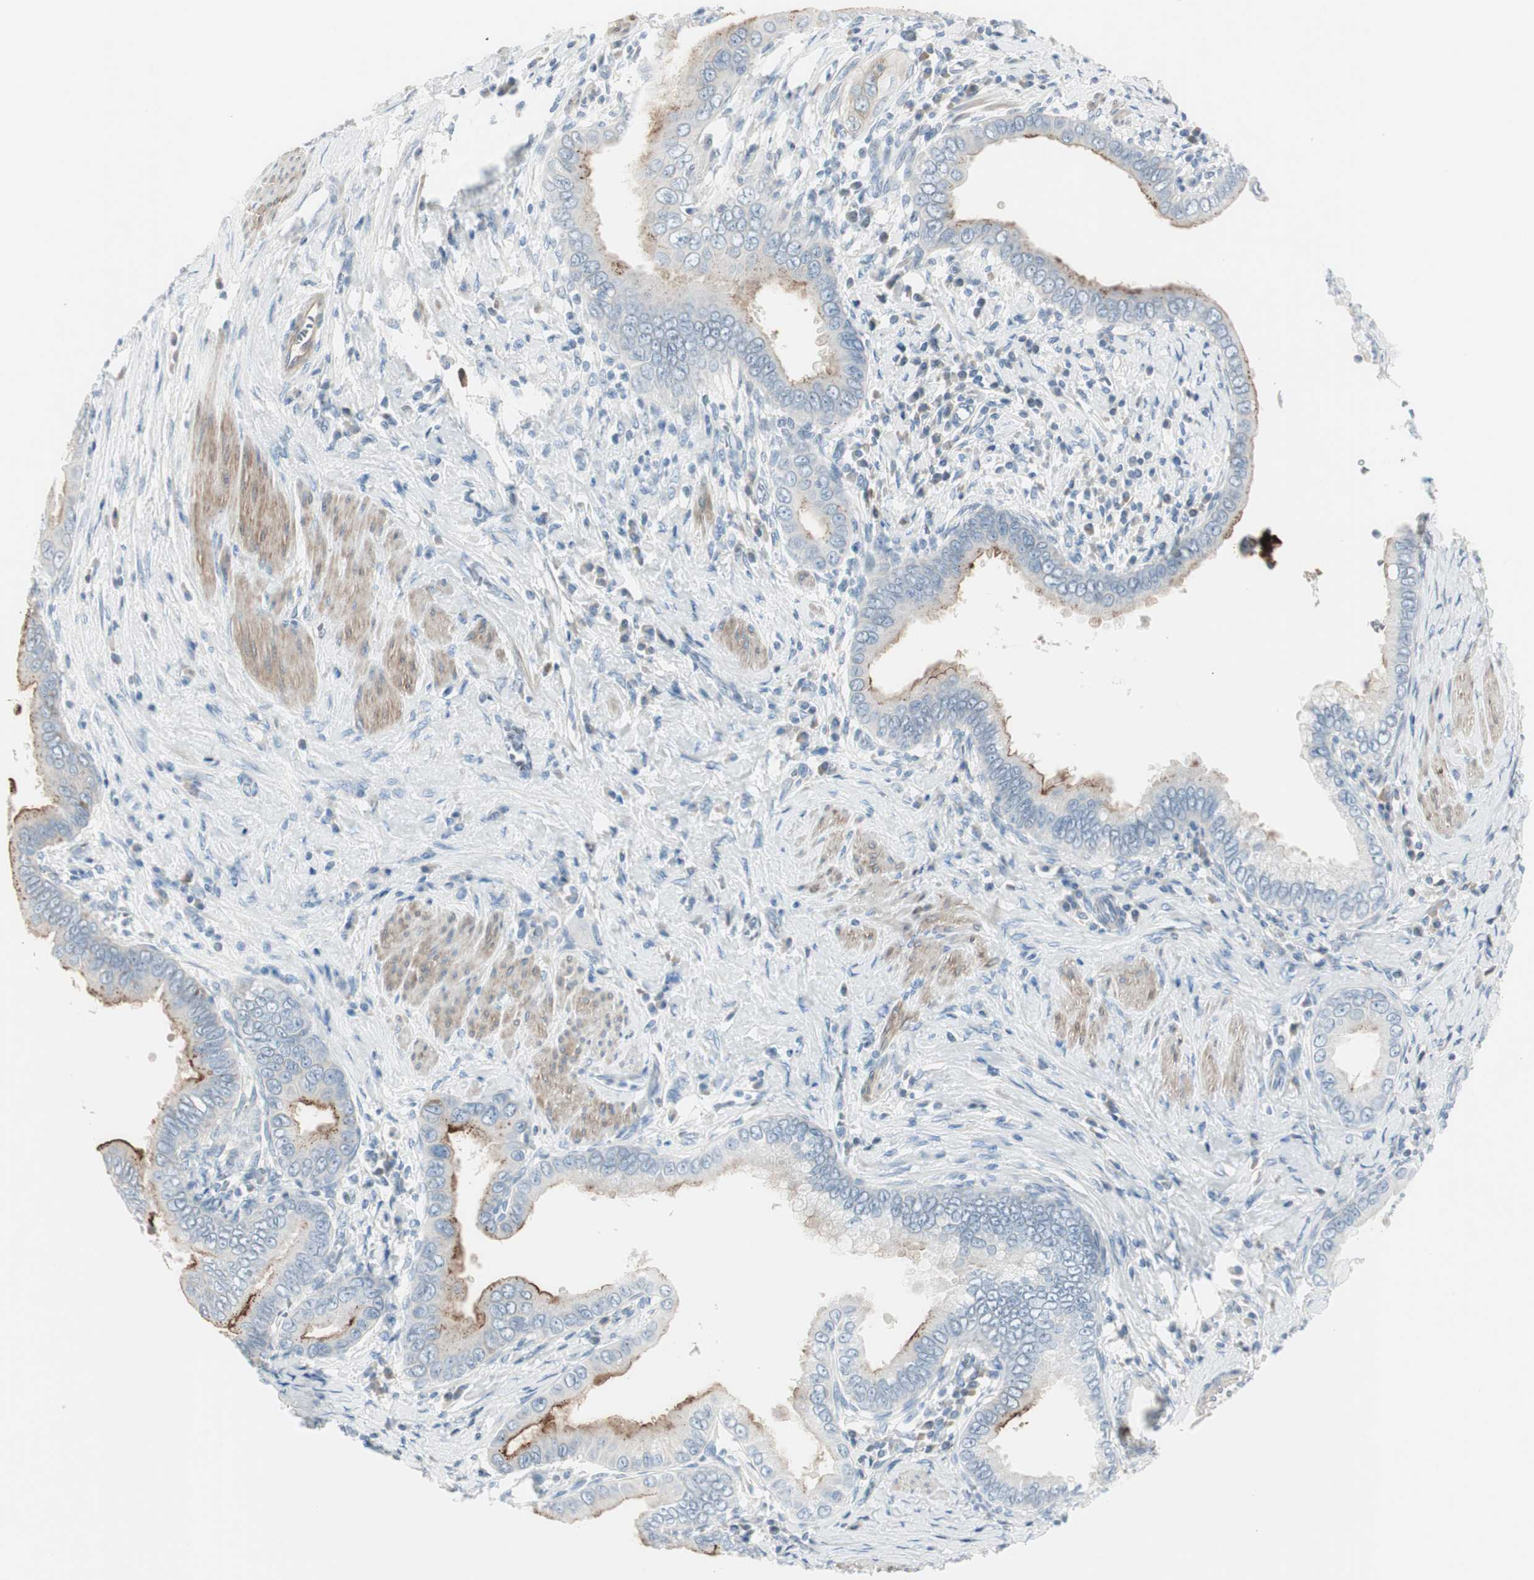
{"staining": {"intensity": "moderate", "quantity": "25%-75%", "location": "cytoplasmic/membranous"}, "tissue": "pancreatic cancer", "cell_type": "Tumor cells", "image_type": "cancer", "snomed": [{"axis": "morphology", "description": "Normal tissue, NOS"}, {"axis": "topography", "description": "Lymph node"}], "caption": "High-power microscopy captured an immunohistochemistry (IHC) histopathology image of pancreatic cancer, revealing moderate cytoplasmic/membranous positivity in approximately 25%-75% of tumor cells.", "gene": "CDHR5", "patient": {"sex": "male", "age": 50}}